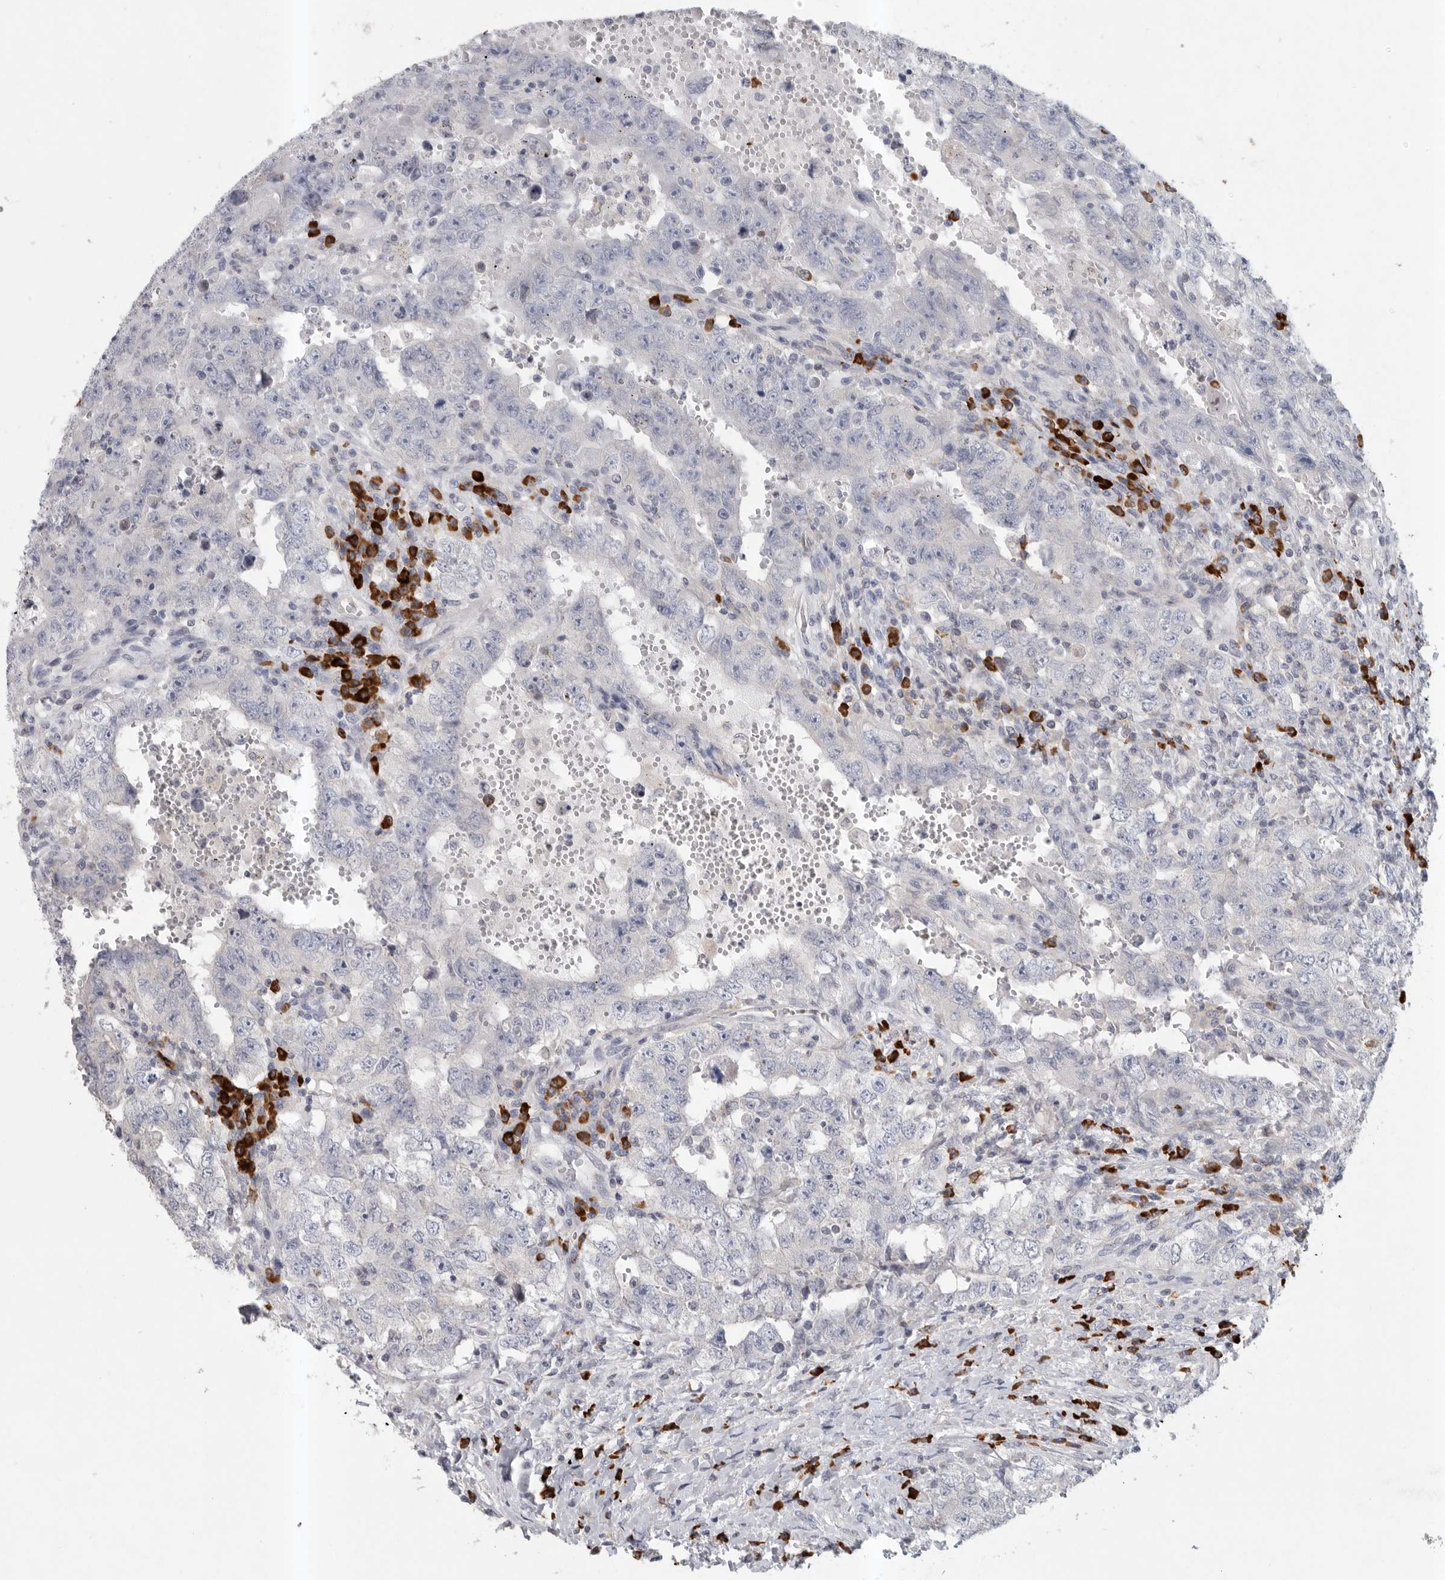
{"staining": {"intensity": "negative", "quantity": "none", "location": "none"}, "tissue": "testis cancer", "cell_type": "Tumor cells", "image_type": "cancer", "snomed": [{"axis": "morphology", "description": "Carcinoma, Embryonal, NOS"}, {"axis": "topography", "description": "Testis"}], "caption": "Human embryonal carcinoma (testis) stained for a protein using IHC shows no staining in tumor cells.", "gene": "TMEM69", "patient": {"sex": "male", "age": 26}}